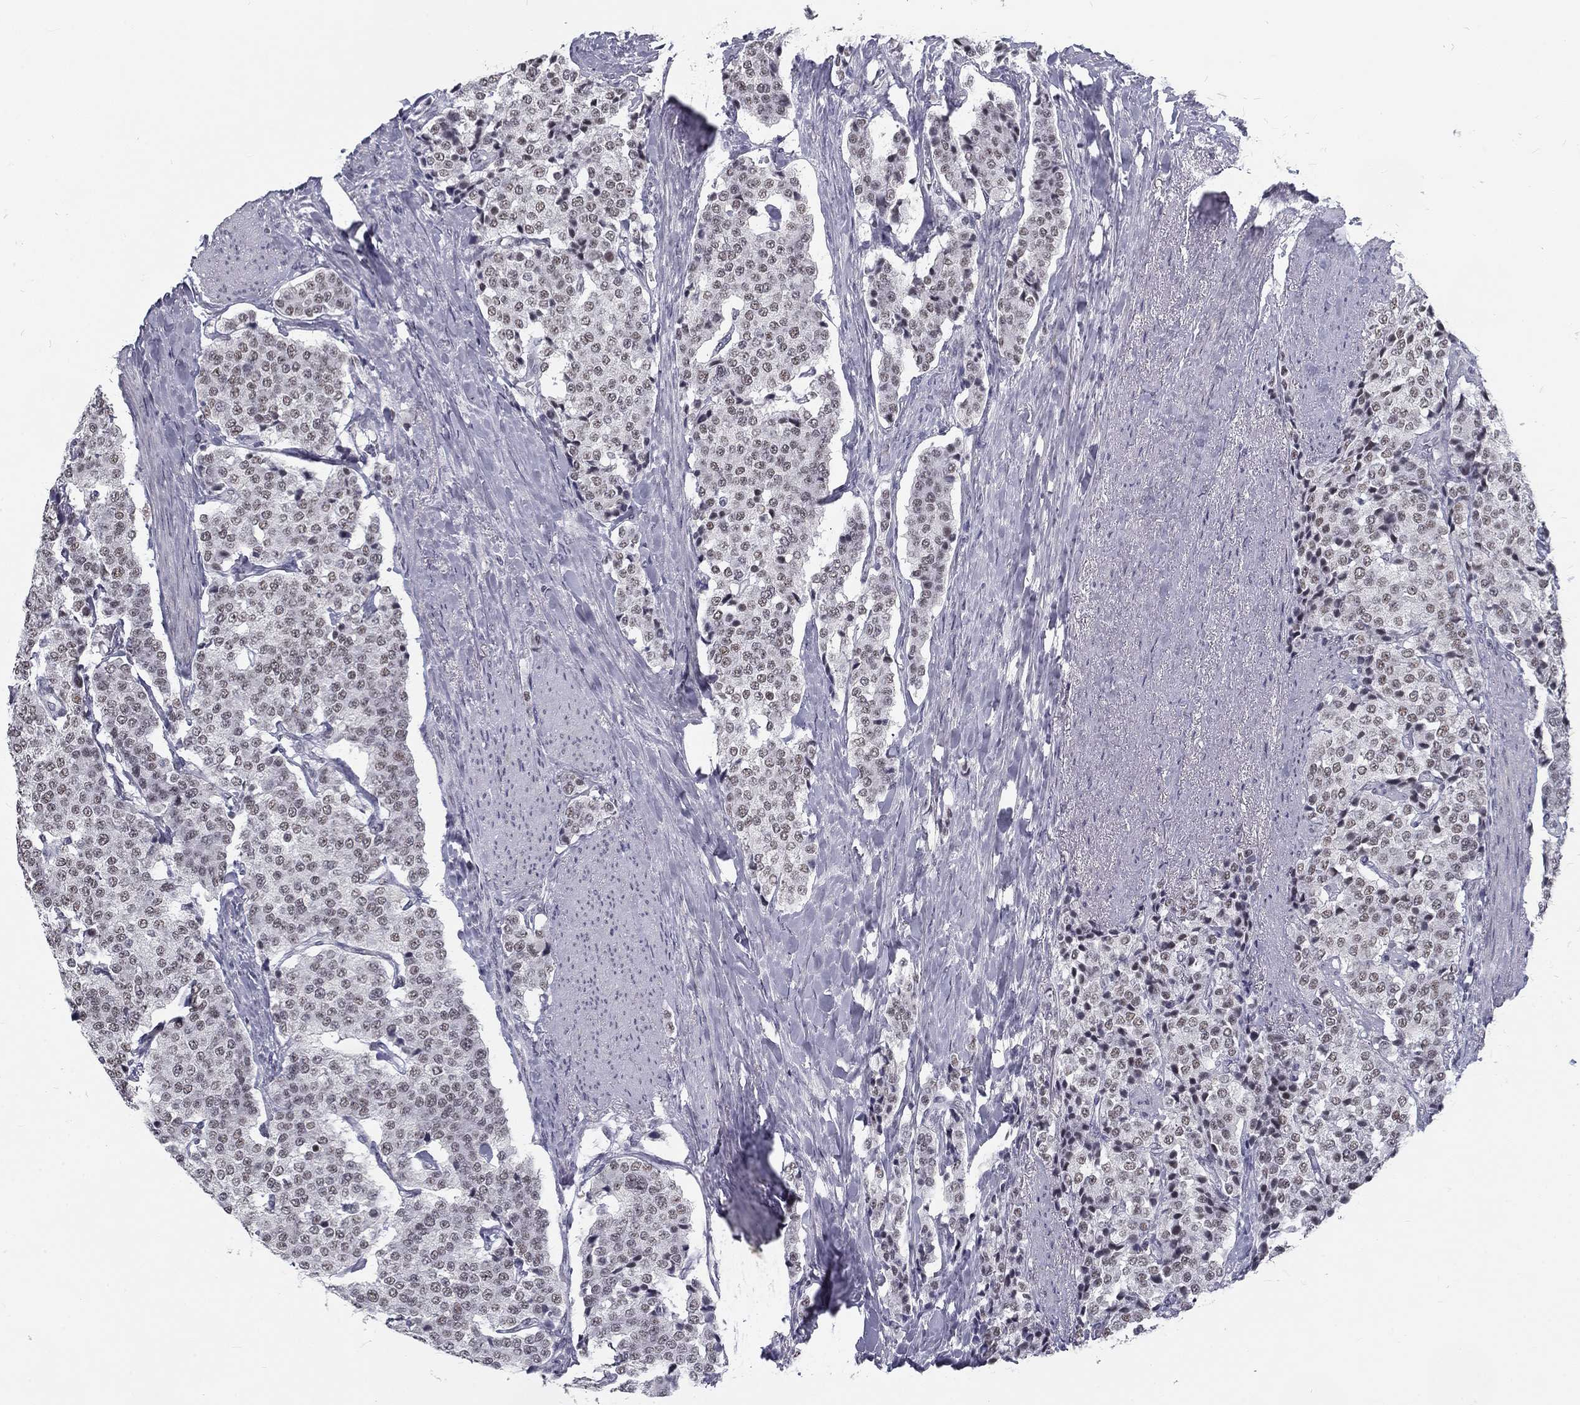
{"staining": {"intensity": "negative", "quantity": "none", "location": "none"}, "tissue": "carcinoid", "cell_type": "Tumor cells", "image_type": "cancer", "snomed": [{"axis": "morphology", "description": "Carcinoid, malignant, NOS"}, {"axis": "topography", "description": "Small intestine"}], "caption": "IHC of carcinoid (malignant) reveals no expression in tumor cells.", "gene": "SNORC", "patient": {"sex": "female", "age": 58}}